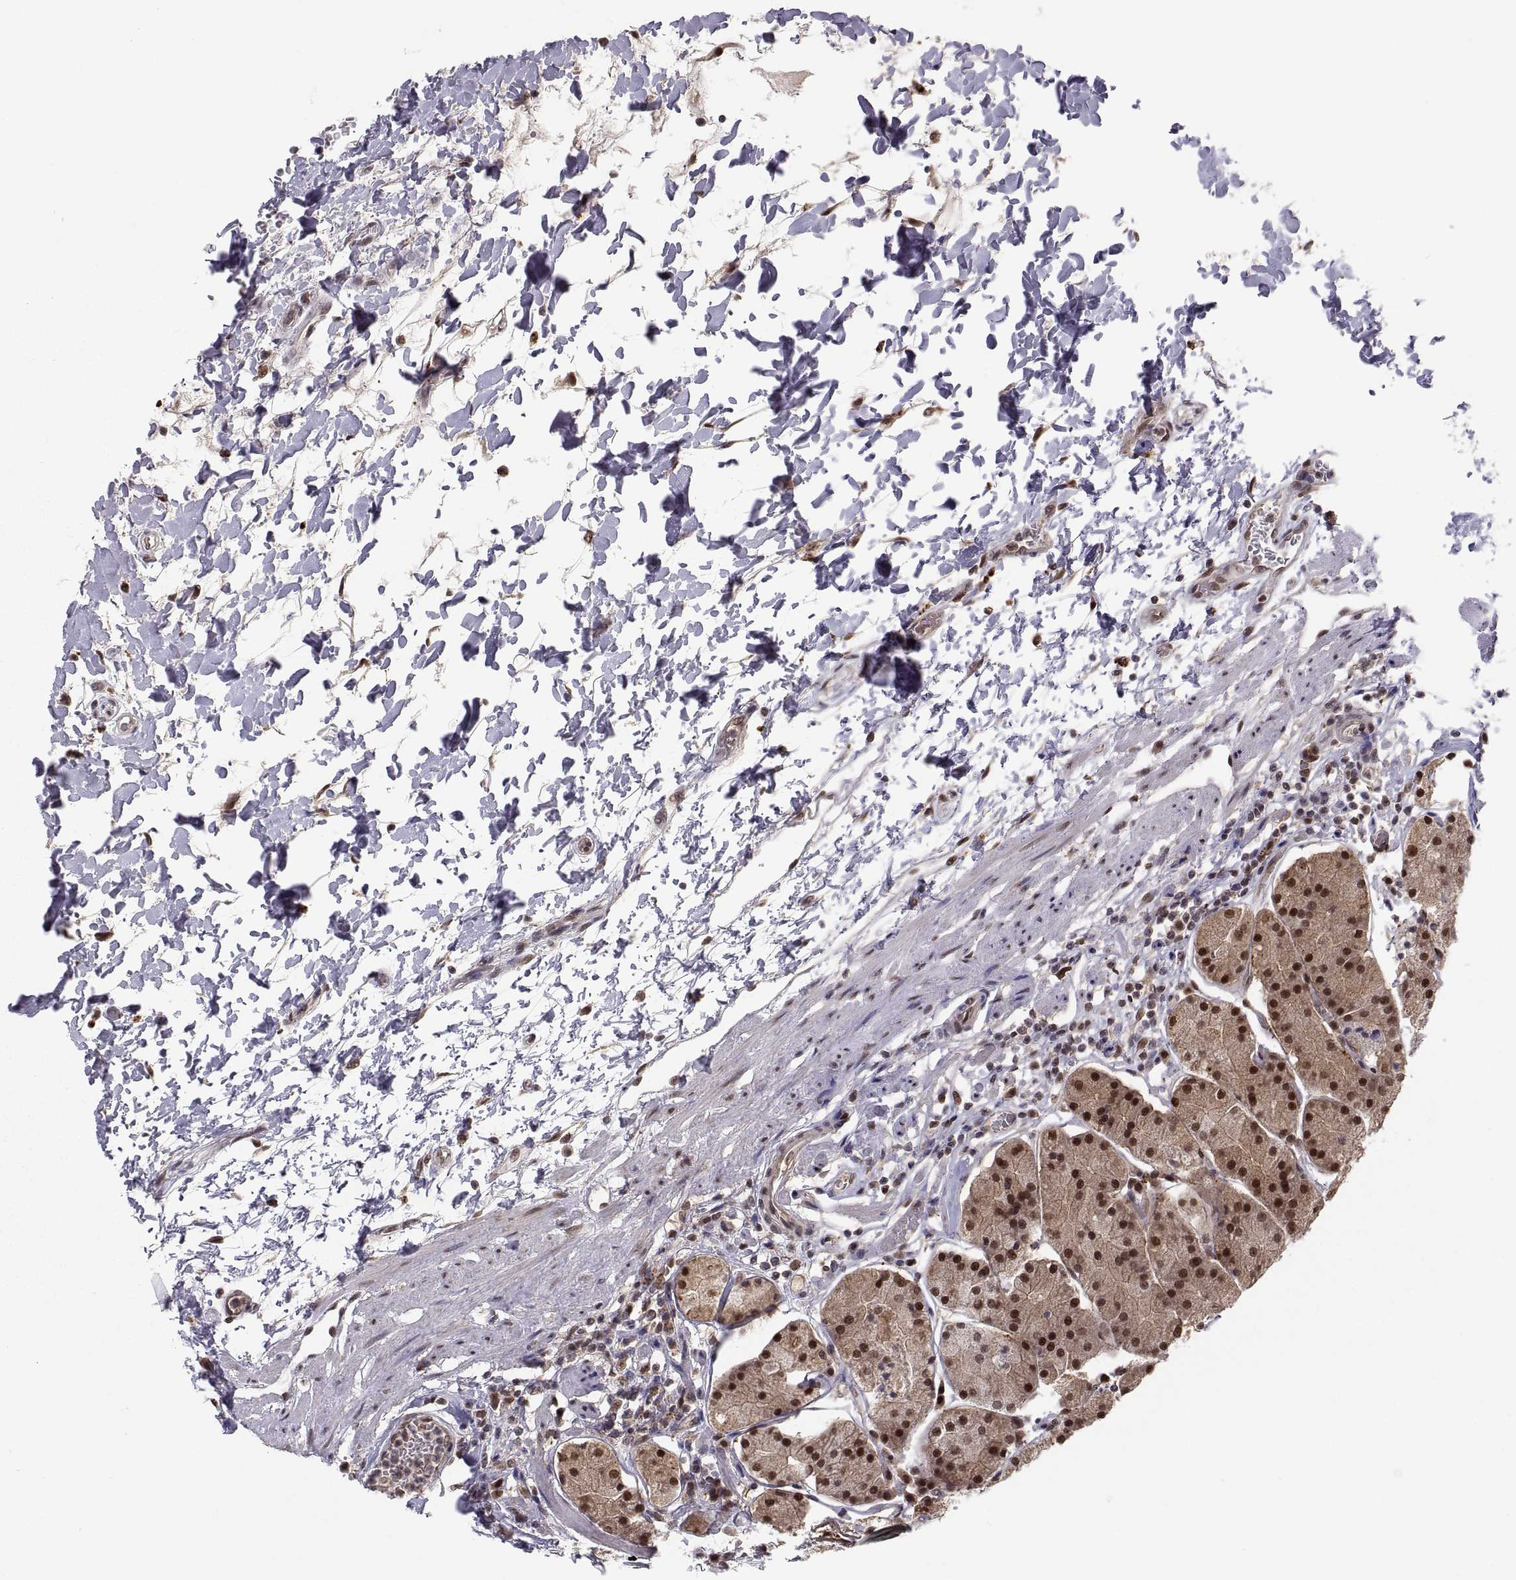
{"staining": {"intensity": "moderate", "quantity": ">75%", "location": "cytoplasmic/membranous,nuclear"}, "tissue": "stomach", "cell_type": "Glandular cells", "image_type": "normal", "snomed": [{"axis": "morphology", "description": "Normal tissue, NOS"}, {"axis": "topography", "description": "Stomach"}], "caption": "Glandular cells display moderate cytoplasmic/membranous,nuclear expression in about >75% of cells in unremarkable stomach.", "gene": "PSMC2", "patient": {"sex": "male", "age": 54}}